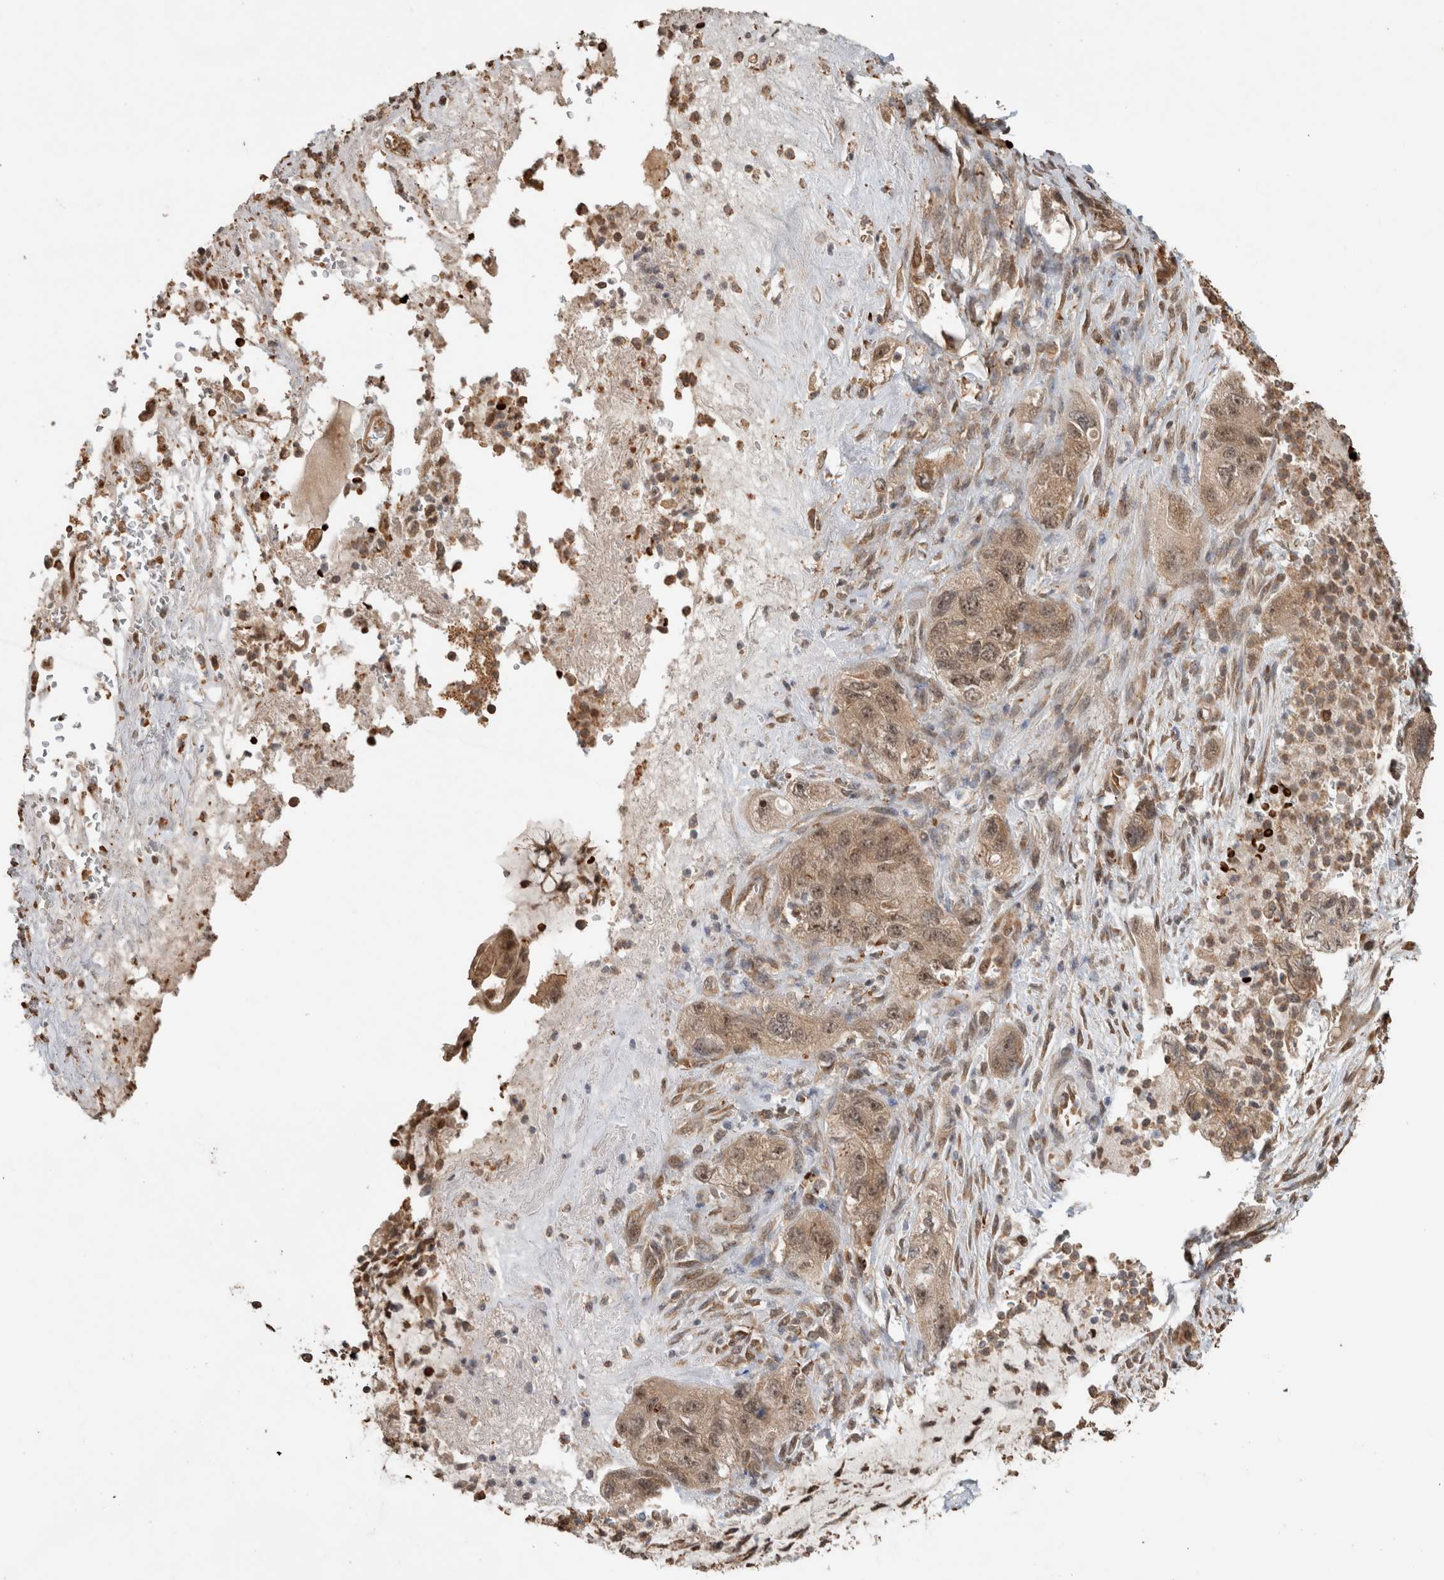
{"staining": {"intensity": "weak", "quantity": ">75%", "location": "cytoplasmic/membranous,nuclear"}, "tissue": "pancreatic cancer", "cell_type": "Tumor cells", "image_type": "cancer", "snomed": [{"axis": "morphology", "description": "Adenocarcinoma, NOS"}, {"axis": "topography", "description": "Pancreas"}], "caption": "Immunohistochemical staining of adenocarcinoma (pancreatic) shows weak cytoplasmic/membranous and nuclear protein staining in about >75% of tumor cells.", "gene": "OTUD6B", "patient": {"sex": "female", "age": 73}}